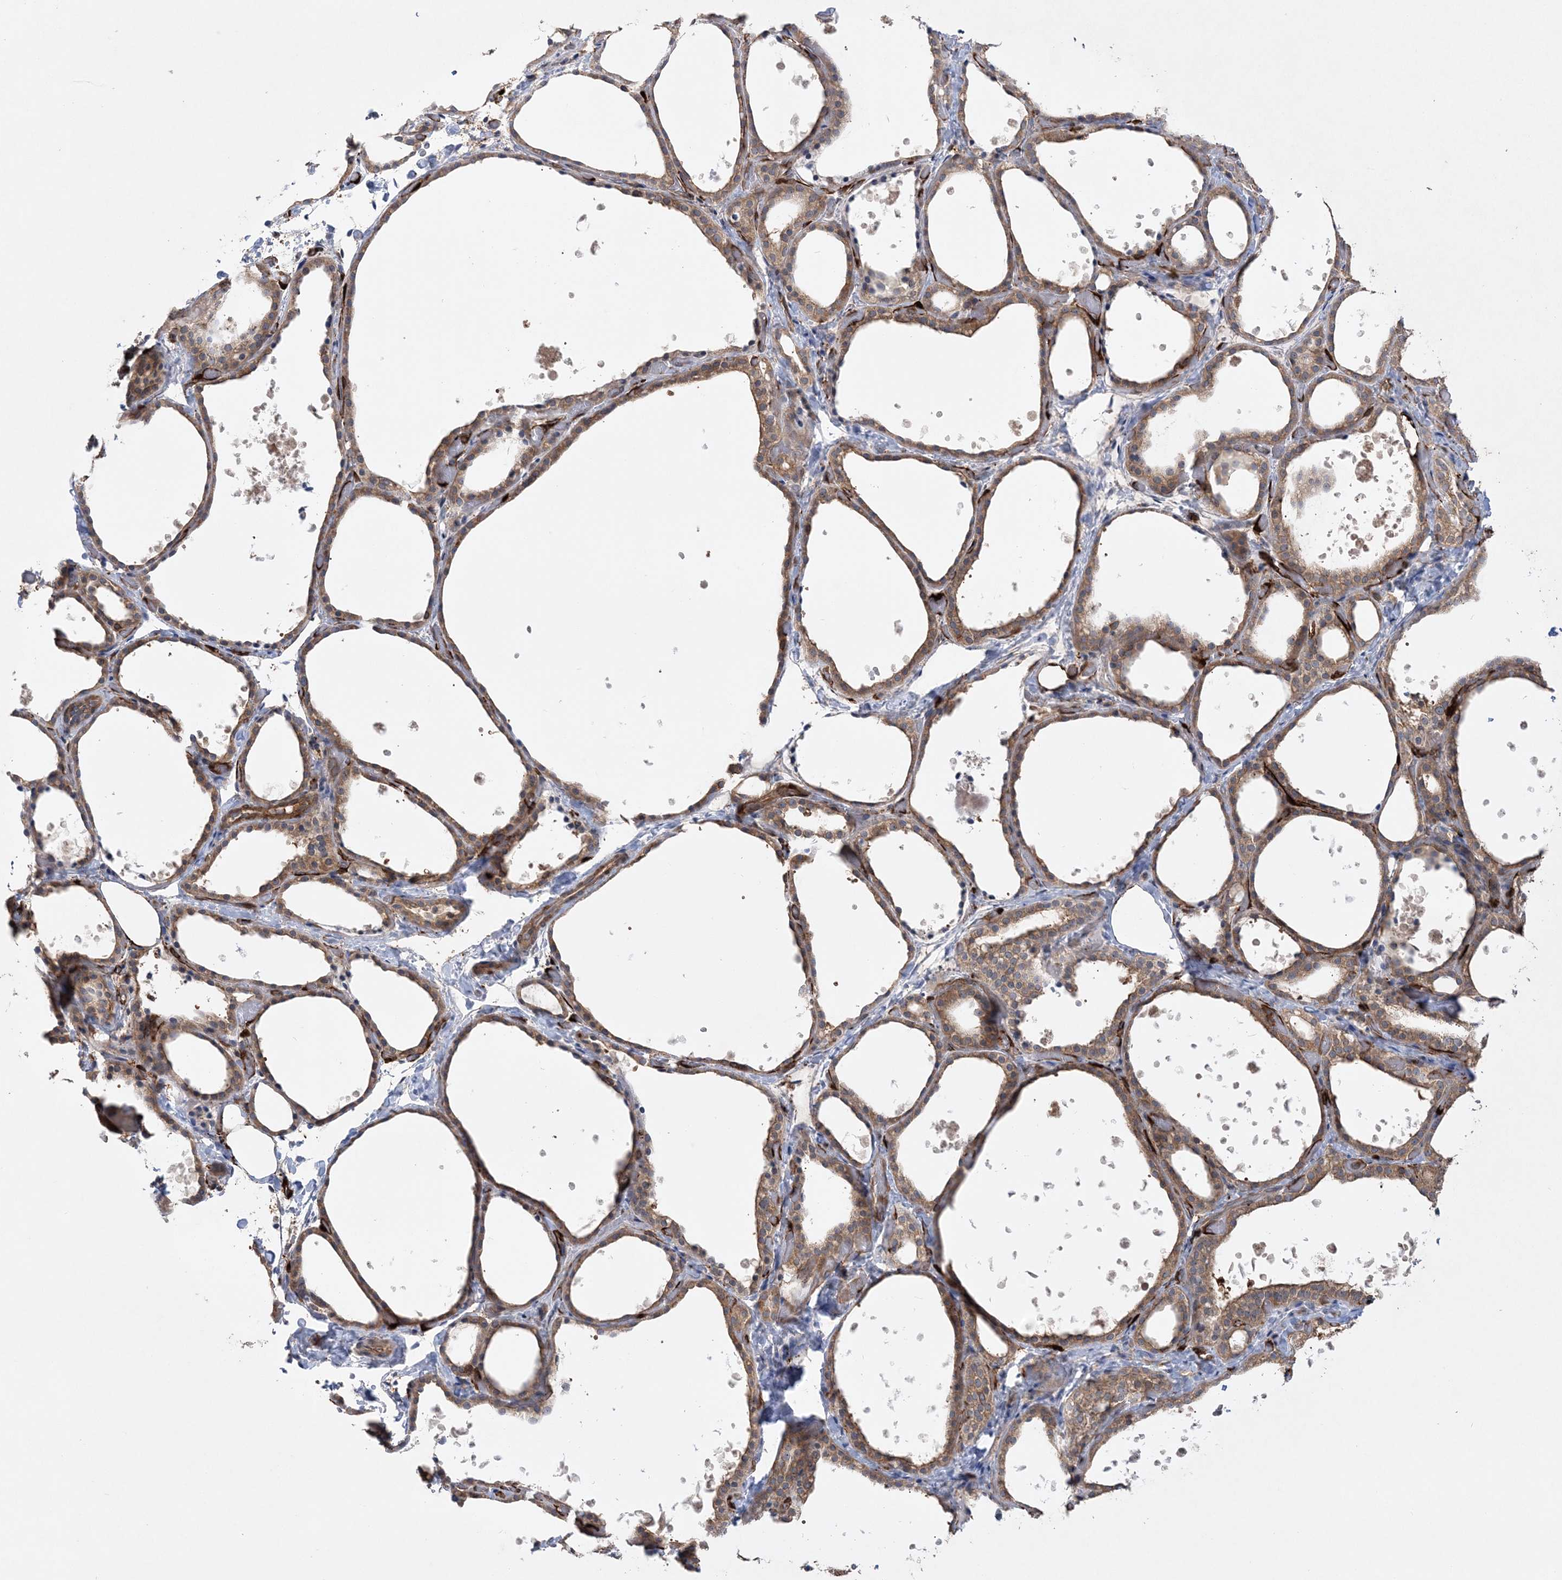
{"staining": {"intensity": "moderate", "quantity": ">75%", "location": "cytoplasmic/membranous"}, "tissue": "thyroid gland", "cell_type": "Glandular cells", "image_type": "normal", "snomed": [{"axis": "morphology", "description": "Normal tissue, NOS"}, {"axis": "topography", "description": "Thyroid gland"}], "caption": "Protein staining of normal thyroid gland shows moderate cytoplasmic/membranous positivity in approximately >75% of glandular cells.", "gene": "ACAP2", "patient": {"sex": "female", "age": 44}}